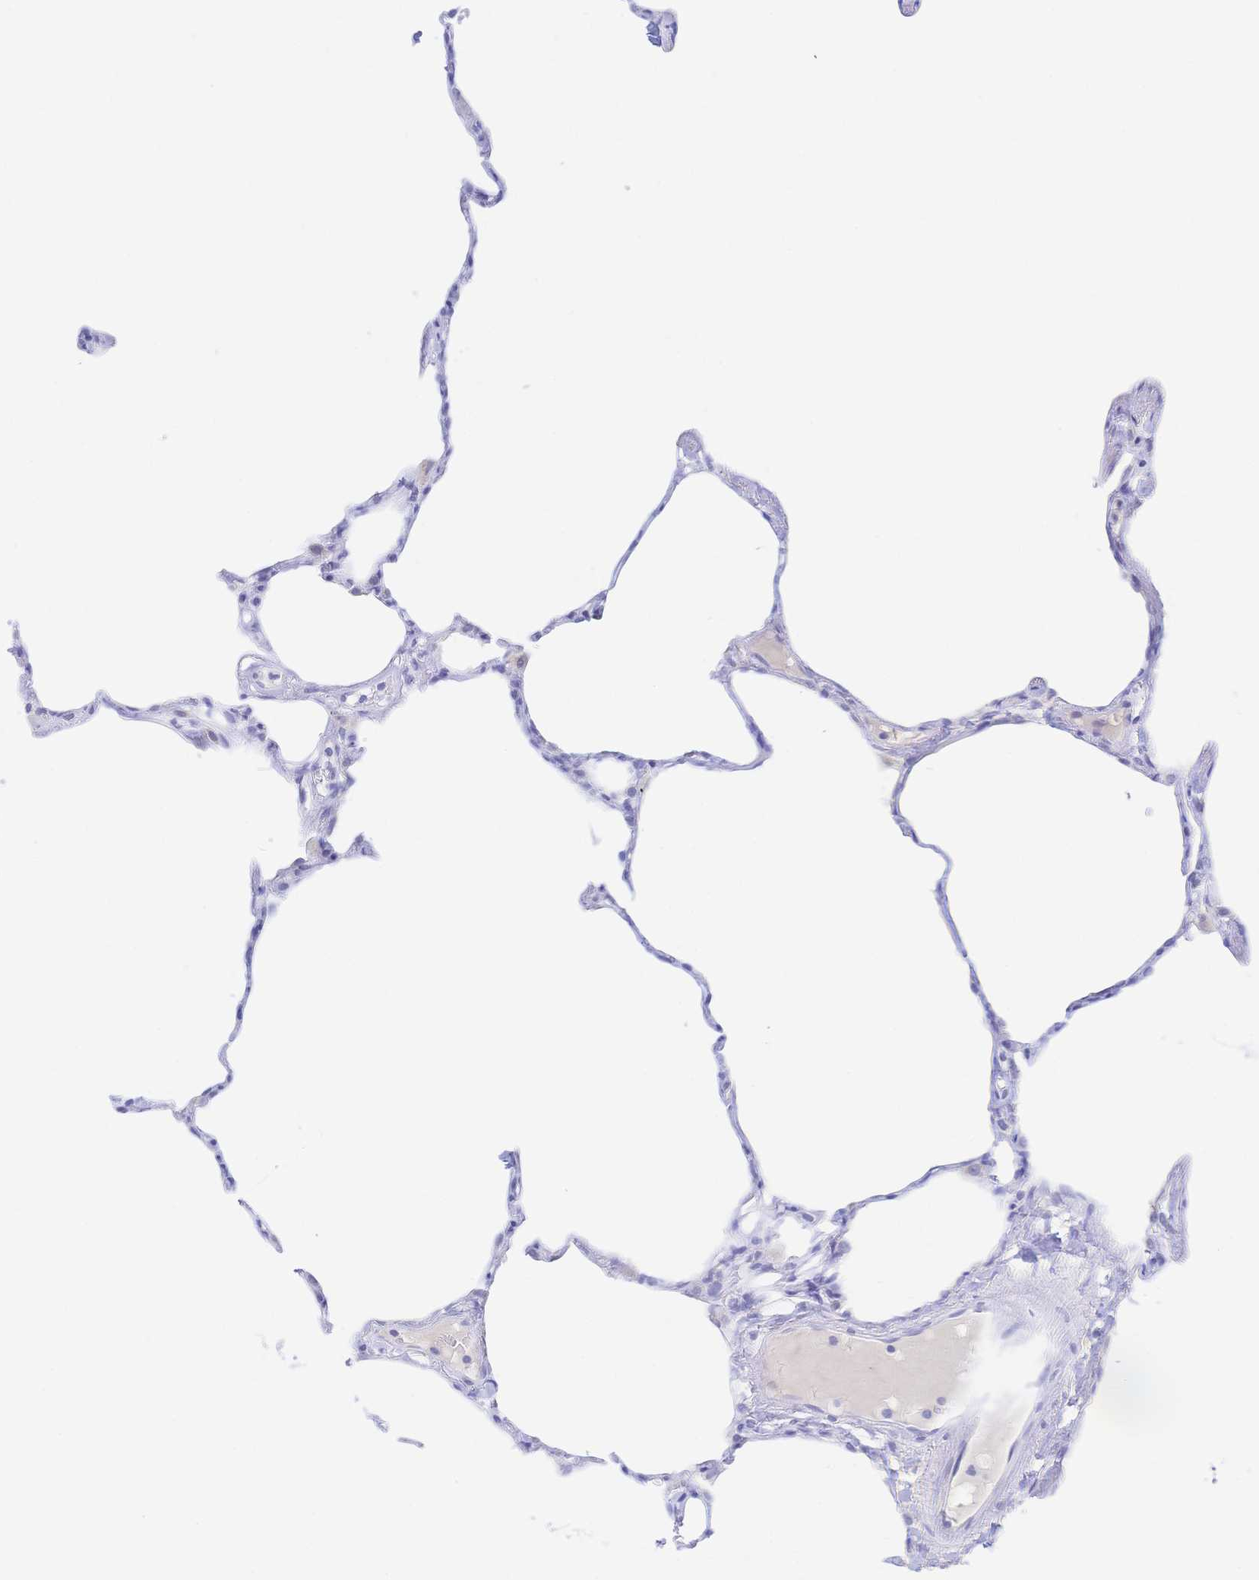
{"staining": {"intensity": "negative", "quantity": "none", "location": "none"}, "tissue": "lung", "cell_type": "Alveolar cells", "image_type": "normal", "snomed": [{"axis": "morphology", "description": "Normal tissue, NOS"}, {"axis": "topography", "description": "Lung"}], "caption": "DAB immunohistochemical staining of unremarkable human lung reveals no significant expression in alveolar cells.", "gene": "SIAH3", "patient": {"sex": "male", "age": 65}}